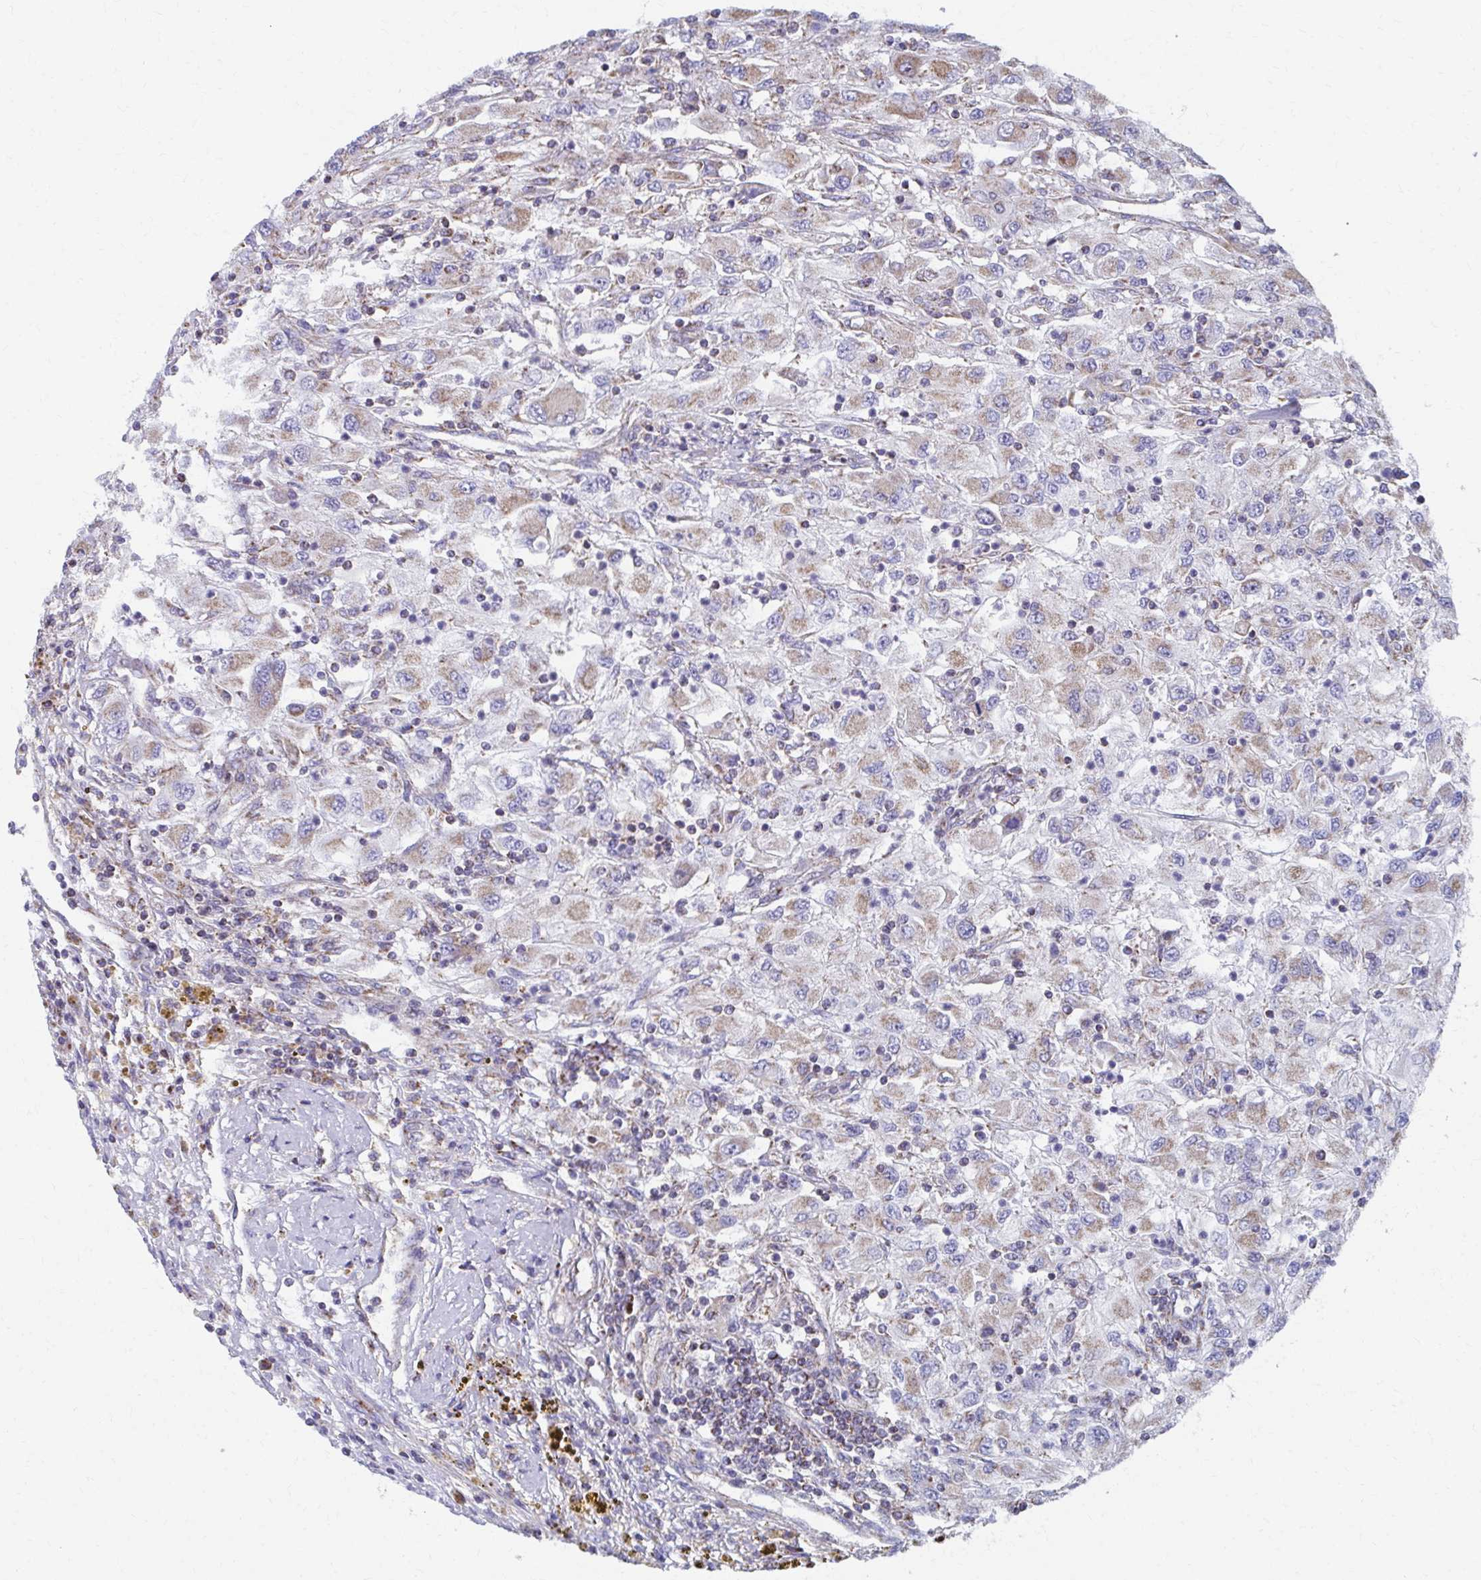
{"staining": {"intensity": "weak", "quantity": "25%-75%", "location": "cytoplasmic/membranous"}, "tissue": "renal cancer", "cell_type": "Tumor cells", "image_type": "cancer", "snomed": [{"axis": "morphology", "description": "Adenocarcinoma, NOS"}, {"axis": "topography", "description": "Kidney"}], "caption": "Immunohistochemical staining of human renal adenocarcinoma shows low levels of weak cytoplasmic/membranous protein expression in approximately 25%-75% of tumor cells.", "gene": "RCC1L", "patient": {"sex": "female", "age": 67}}